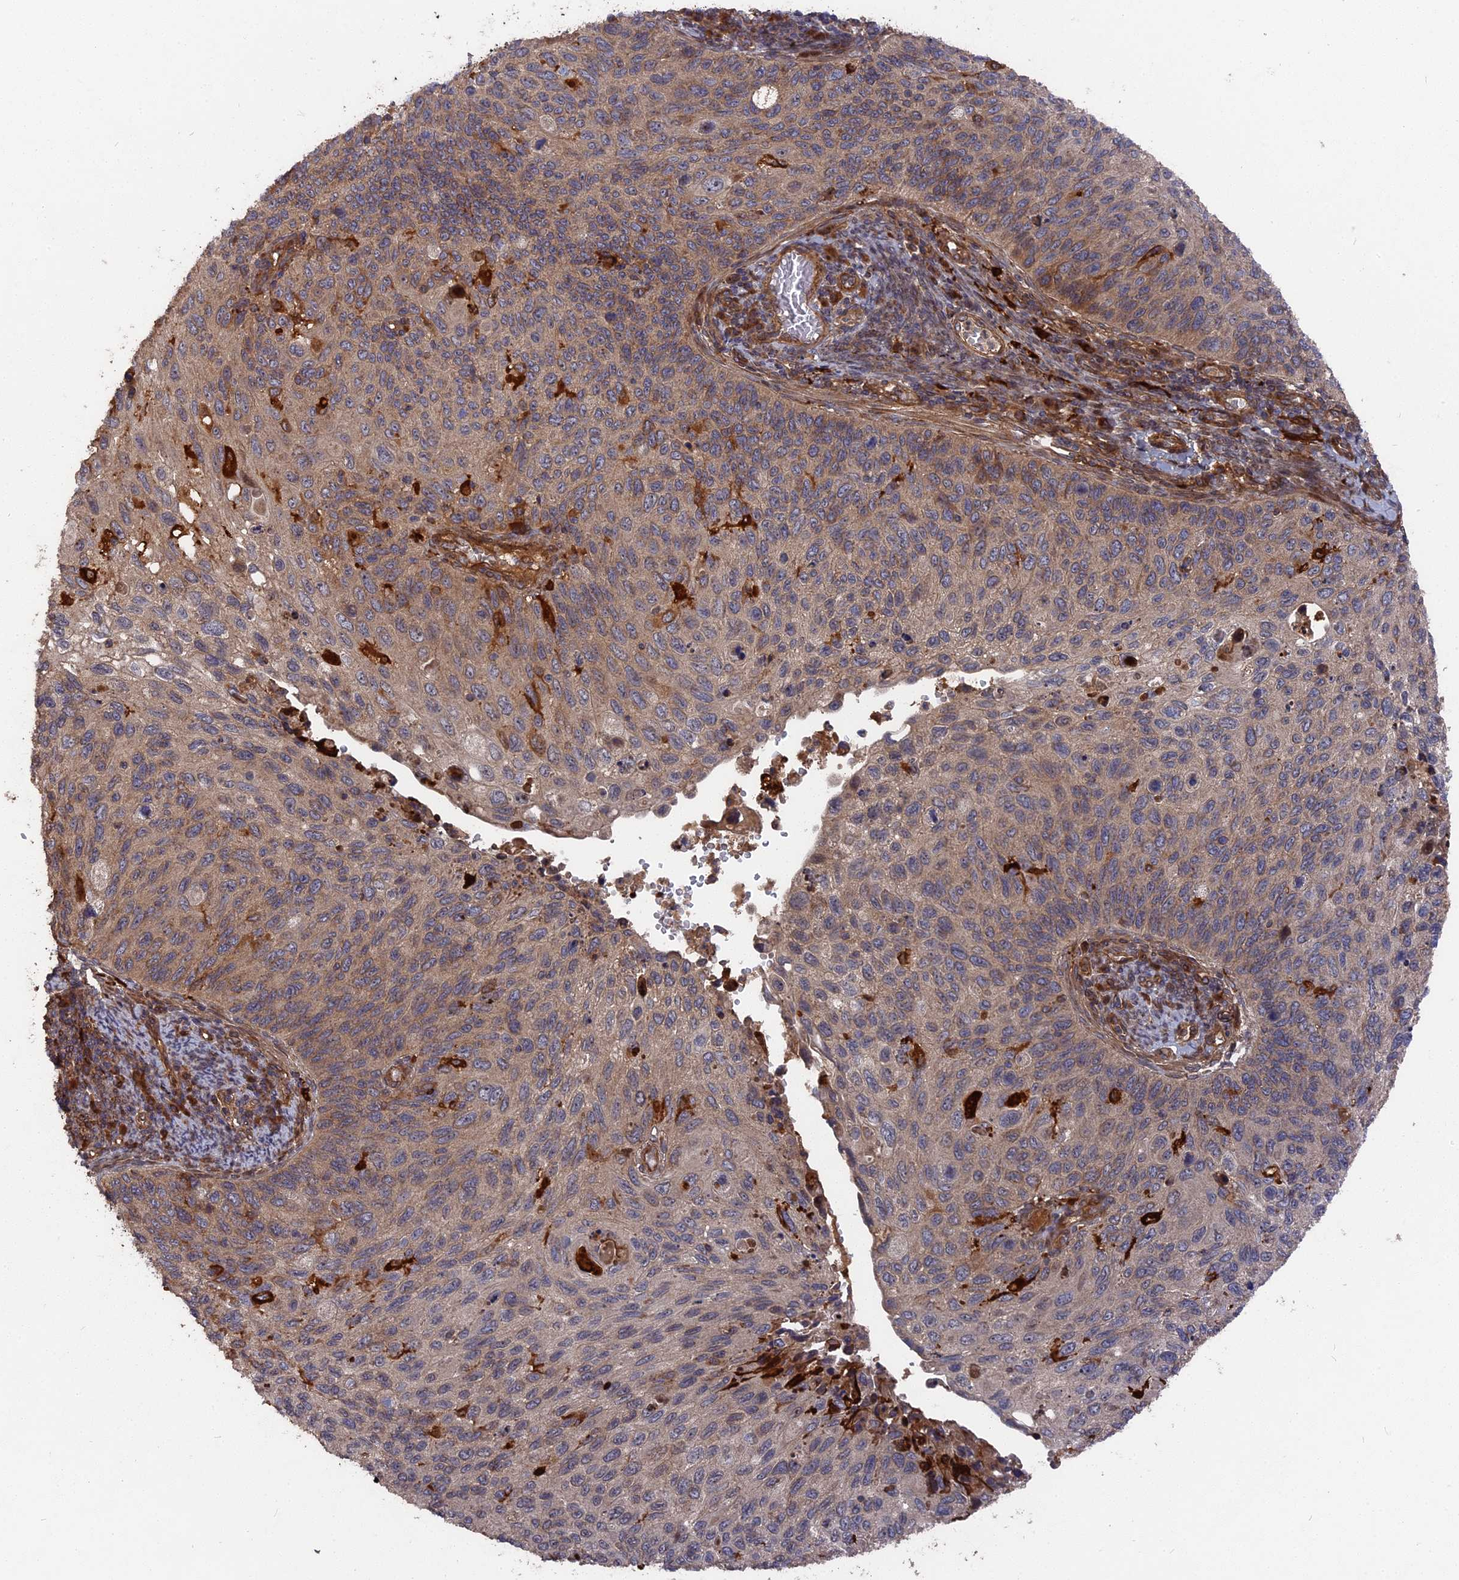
{"staining": {"intensity": "weak", "quantity": "<25%", "location": "cytoplasmic/membranous"}, "tissue": "cervical cancer", "cell_type": "Tumor cells", "image_type": "cancer", "snomed": [{"axis": "morphology", "description": "Squamous cell carcinoma, NOS"}, {"axis": "topography", "description": "Cervix"}], "caption": "Micrograph shows no protein staining in tumor cells of squamous cell carcinoma (cervical) tissue.", "gene": "DEF8", "patient": {"sex": "female", "age": 70}}